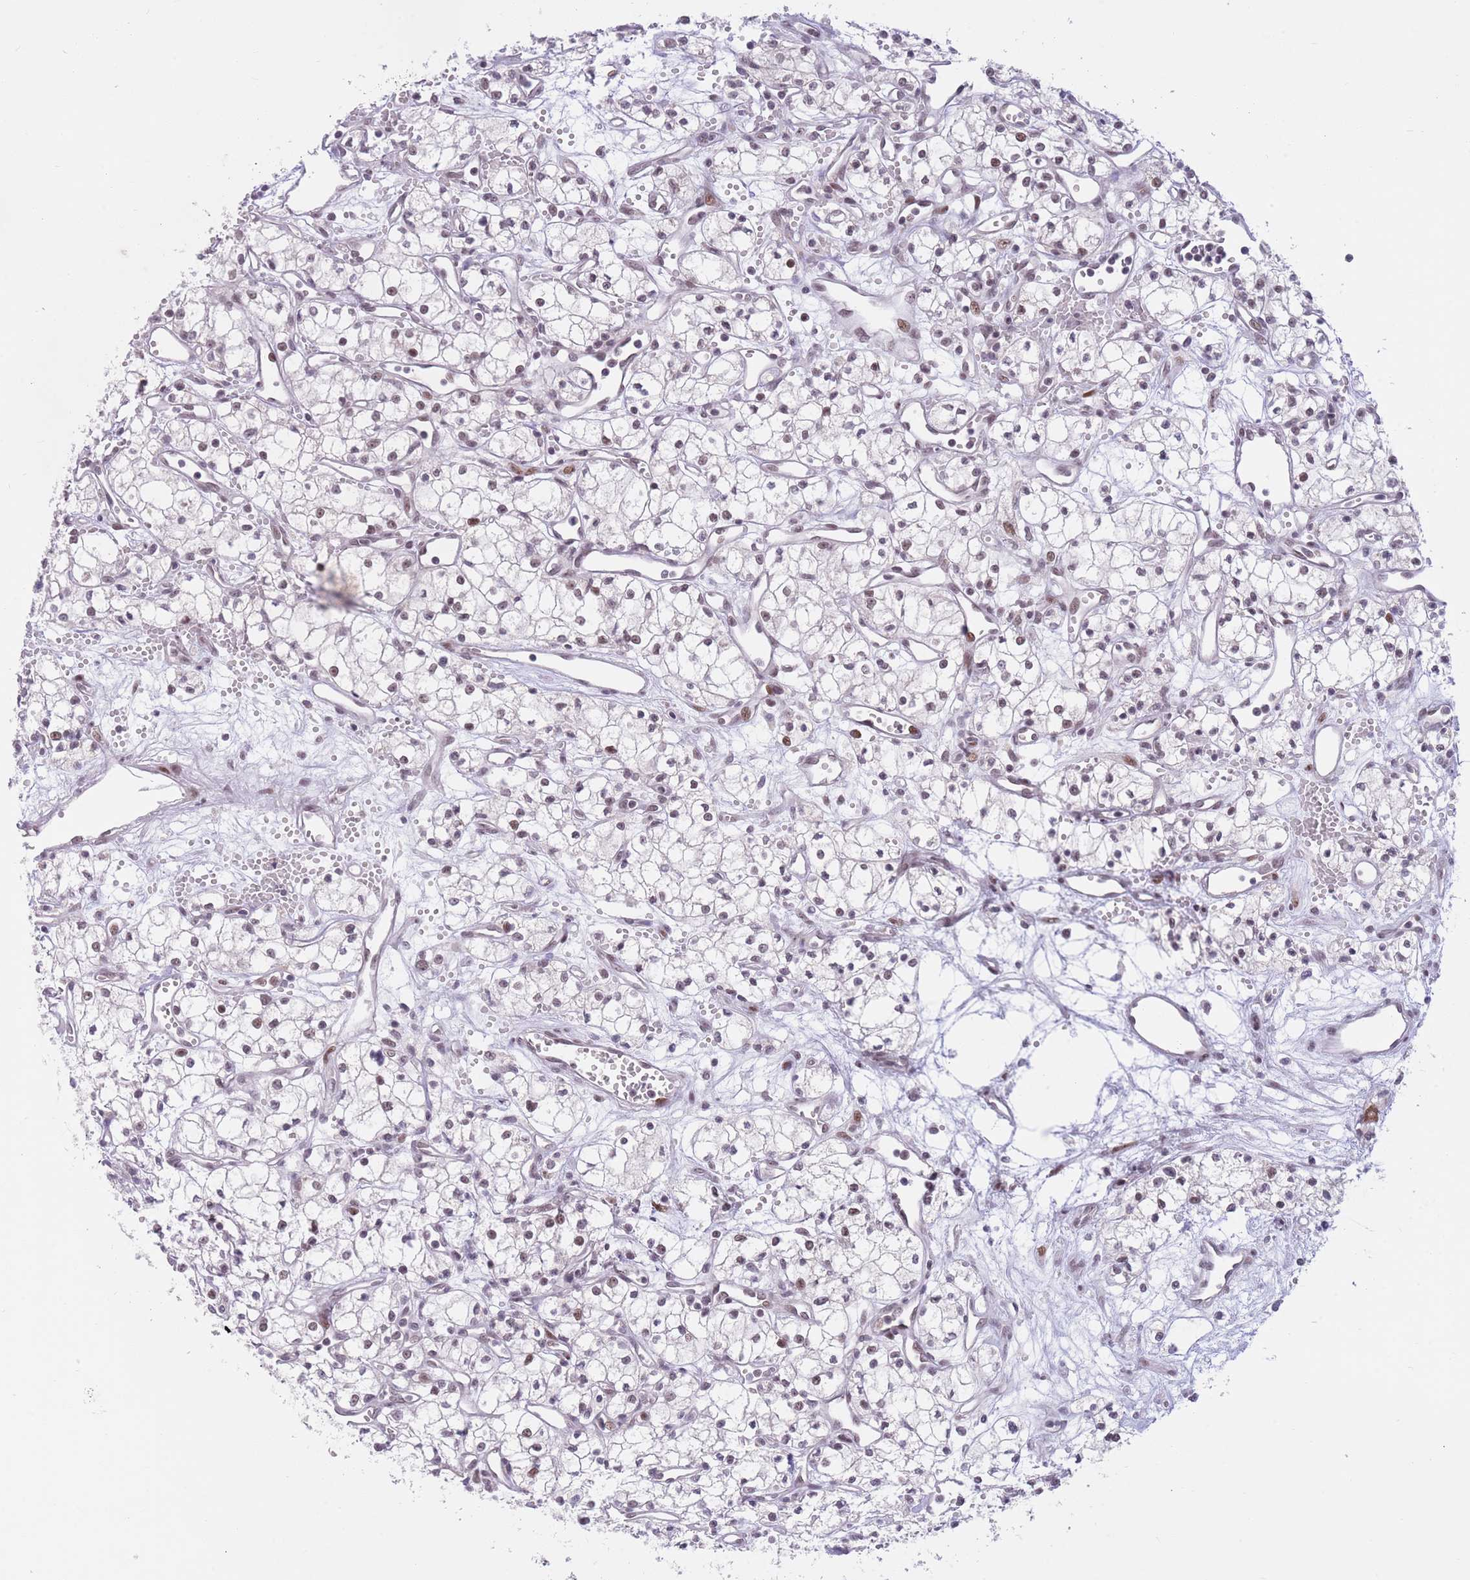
{"staining": {"intensity": "weak", "quantity": ">75%", "location": "nuclear"}, "tissue": "renal cancer", "cell_type": "Tumor cells", "image_type": "cancer", "snomed": [{"axis": "morphology", "description": "Adenocarcinoma, NOS"}, {"axis": "topography", "description": "Kidney"}], "caption": "Adenocarcinoma (renal) tissue demonstrates weak nuclear expression in about >75% of tumor cells, visualized by immunohistochemistry.", "gene": "RFX1", "patient": {"sex": "male", "age": 59}}